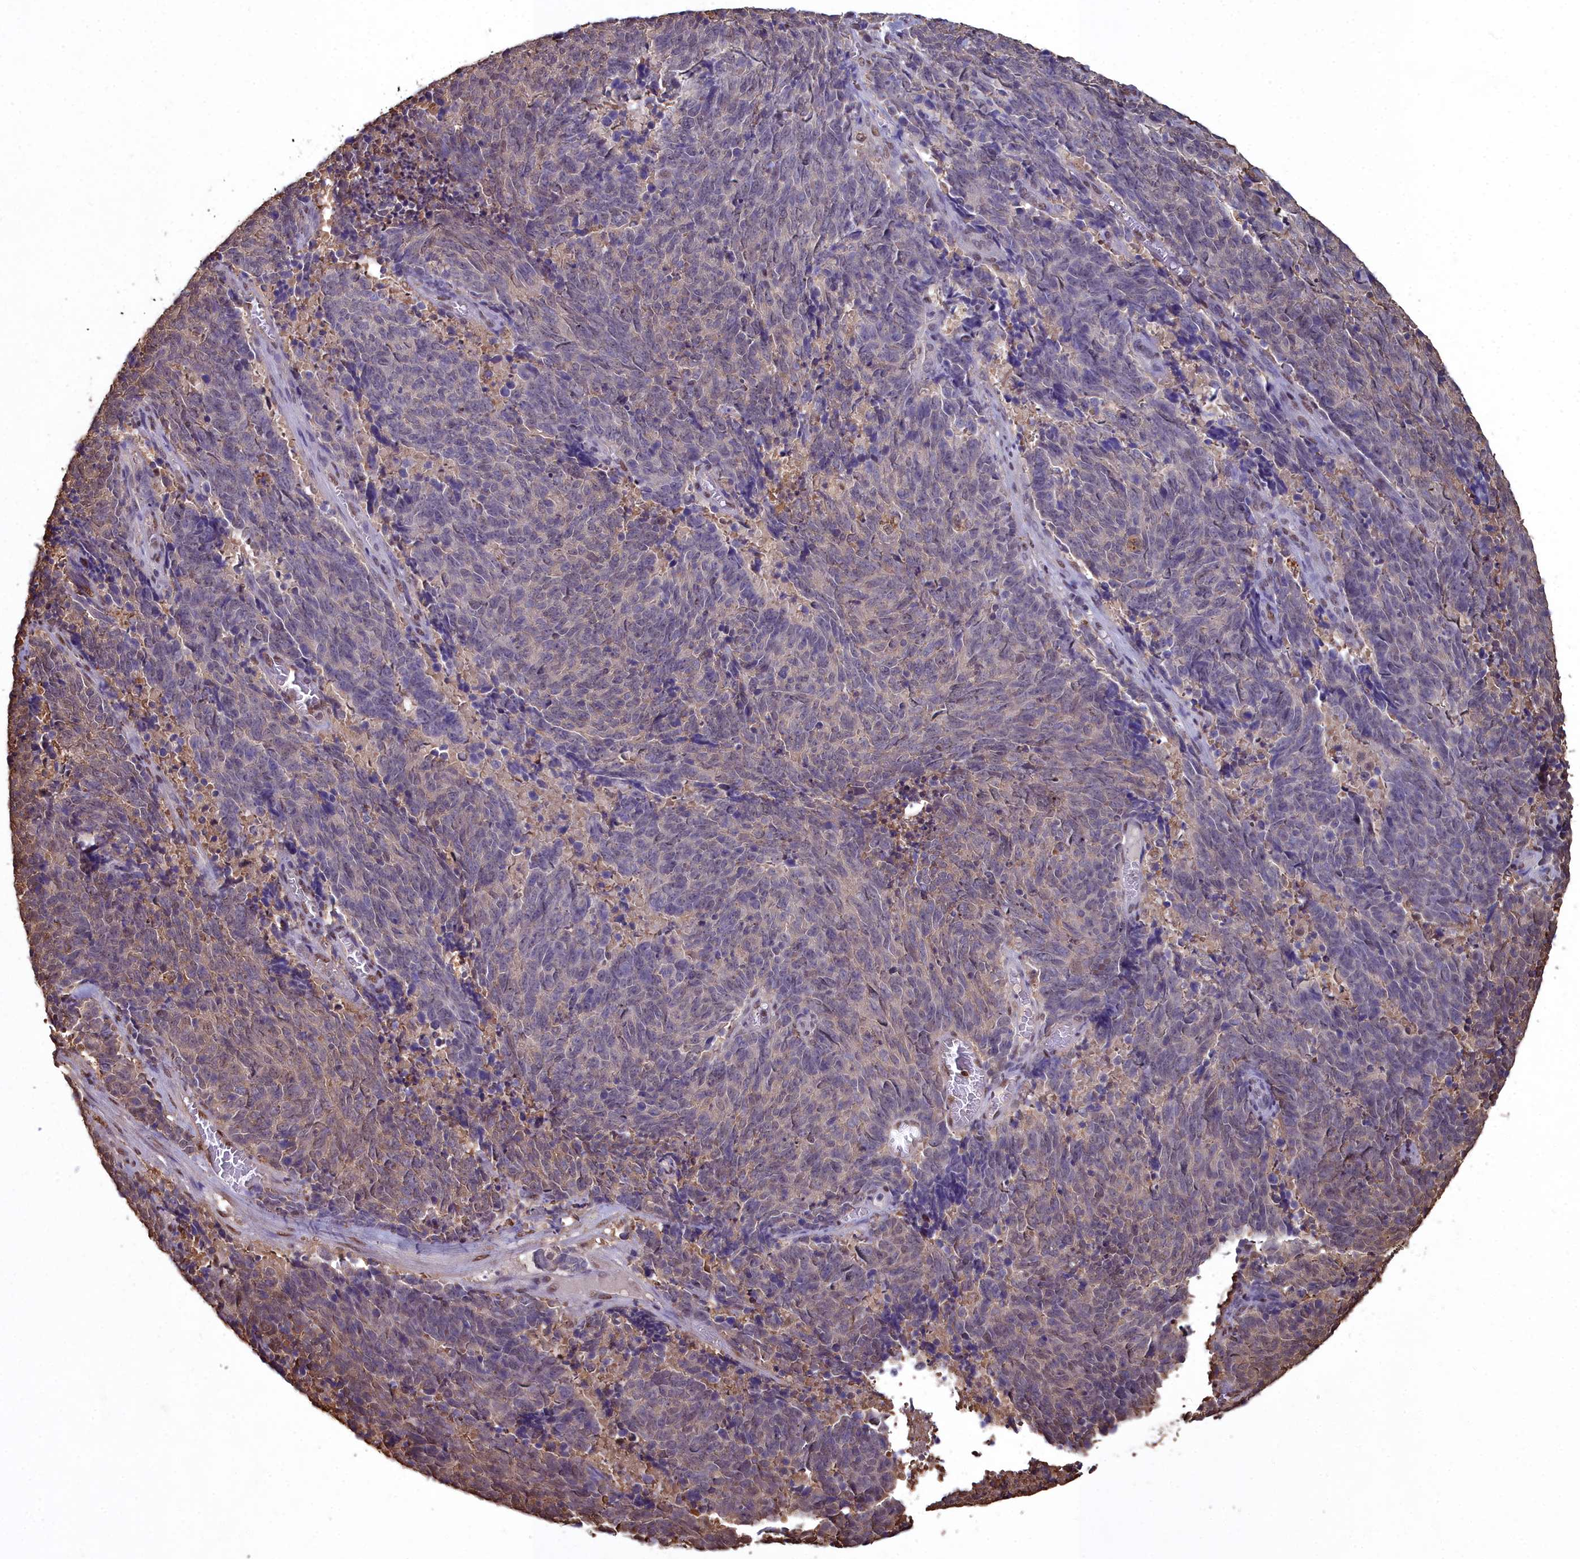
{"staining": {"intensity": "weak", "quantity": ">75%", "location": "cytoplasmic/membranous"}, "tissue": "cervical cancer", "cell_type": "Tumor cells", "image_type": "cancer", "snomed": [{"axis": "morphology", "description": "Squamous cell carcinoma, NOS"}, {"axis": "topography", "description": "Cervix"}], "caption": "Immunohistochemistry (IHC) histopathology image of human cervical cancer stained for a protein (brown), which demonstrates low levels of weak cytoplasmic/membranous staining in about >75% of tumor cells.", "gene": "GAPDH", "patient": {"sex": "female", "age": 29}}